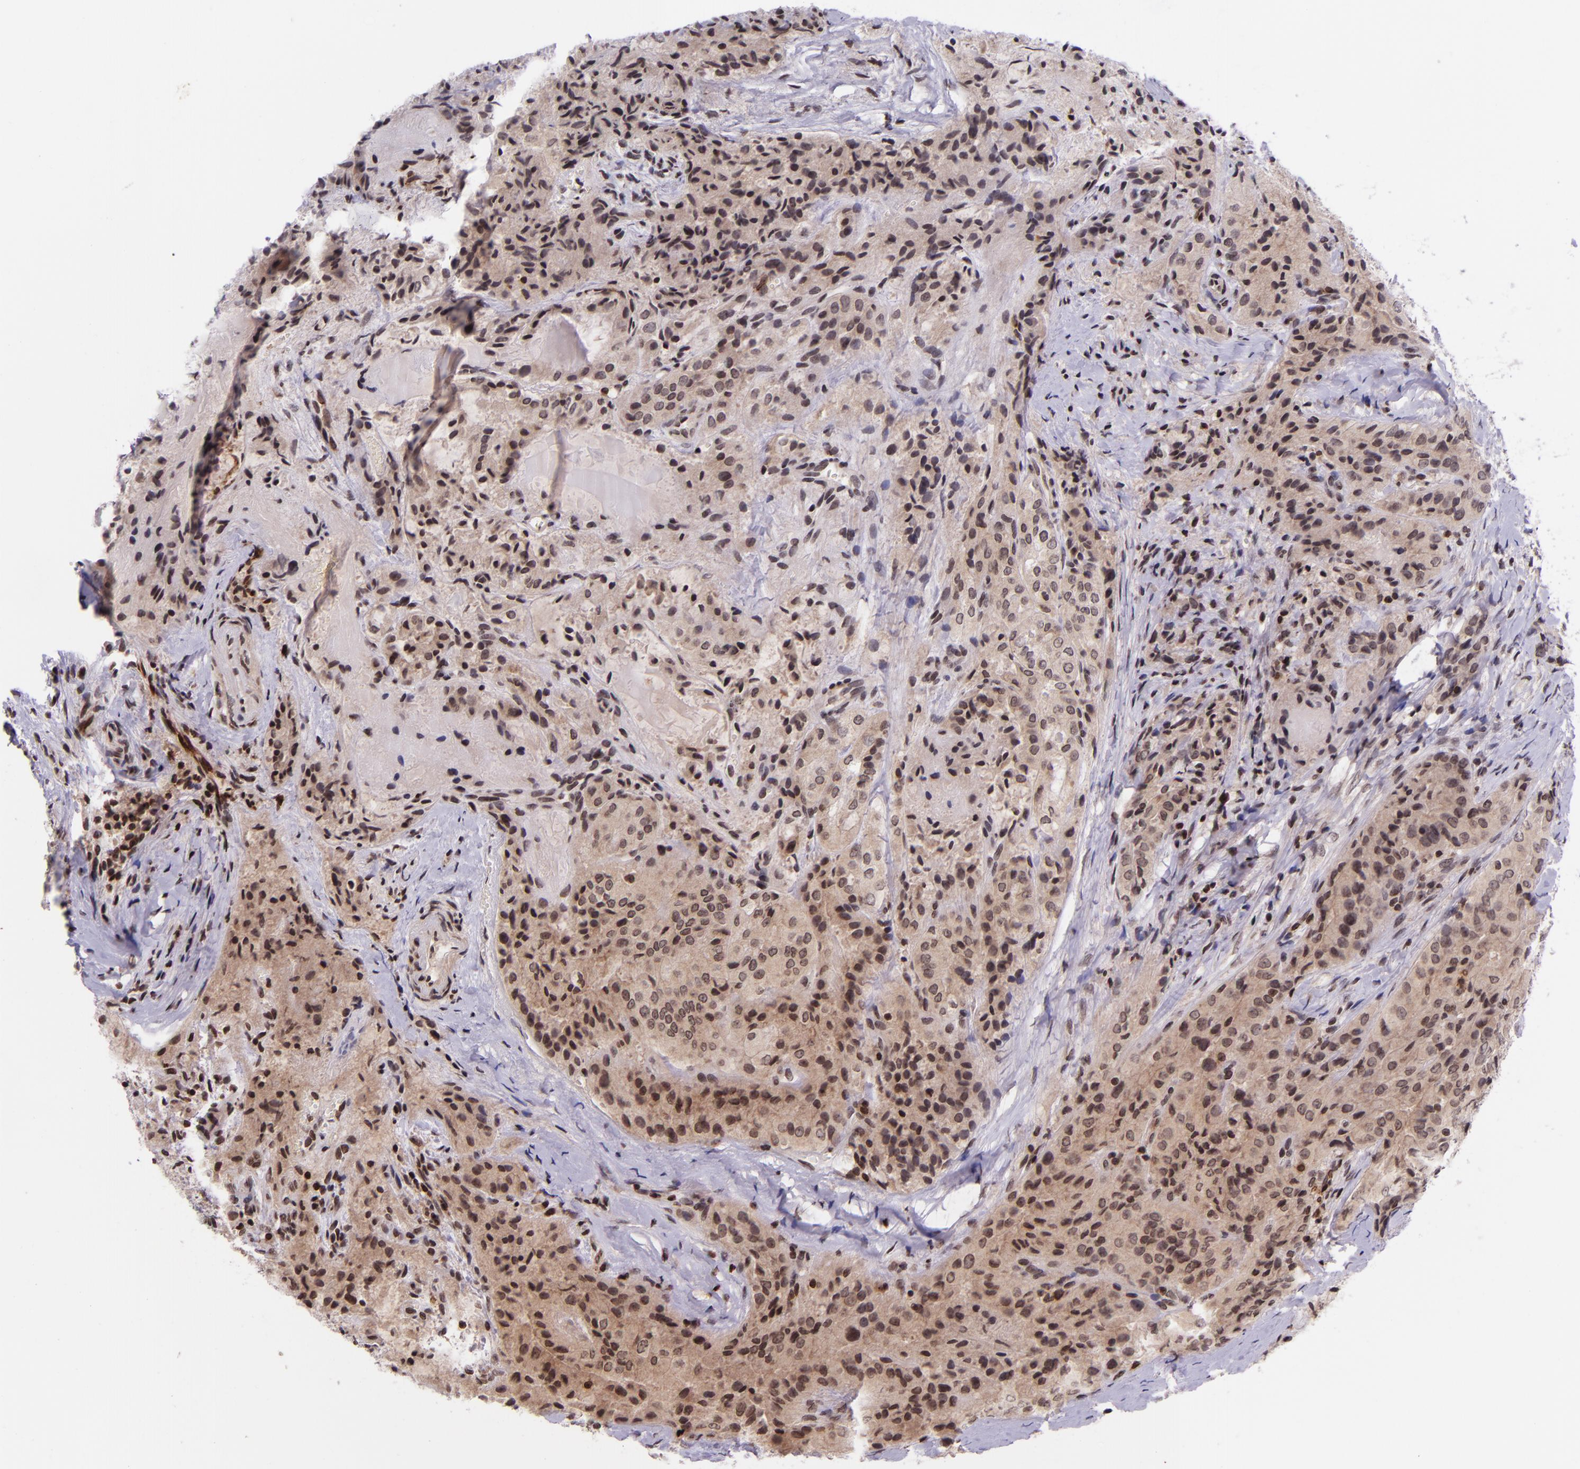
{"staining": {"intensity": "weak", "quantity": "25%-75%", "location": "cytoplasmic/membranous"}, "tissue": "thyroid cancer", "cell_type": "Tumor cells", "image_type": "cancer", "snomed": [{"axis": "morphology", "description": "Papillary adenocarcinoma, NOS"}, {"axis": "topography", "description": "Thyroid gland"}], "caption": "IHC (DAB (3,3'-diaminobenzidine)) staining of thyroid cancer reveals weak cytoplasmic/membranous protein staining in about 25%-75% of tumor cells.", "gene": "SELL", "patient": {"sex": "female", "age": 71}}